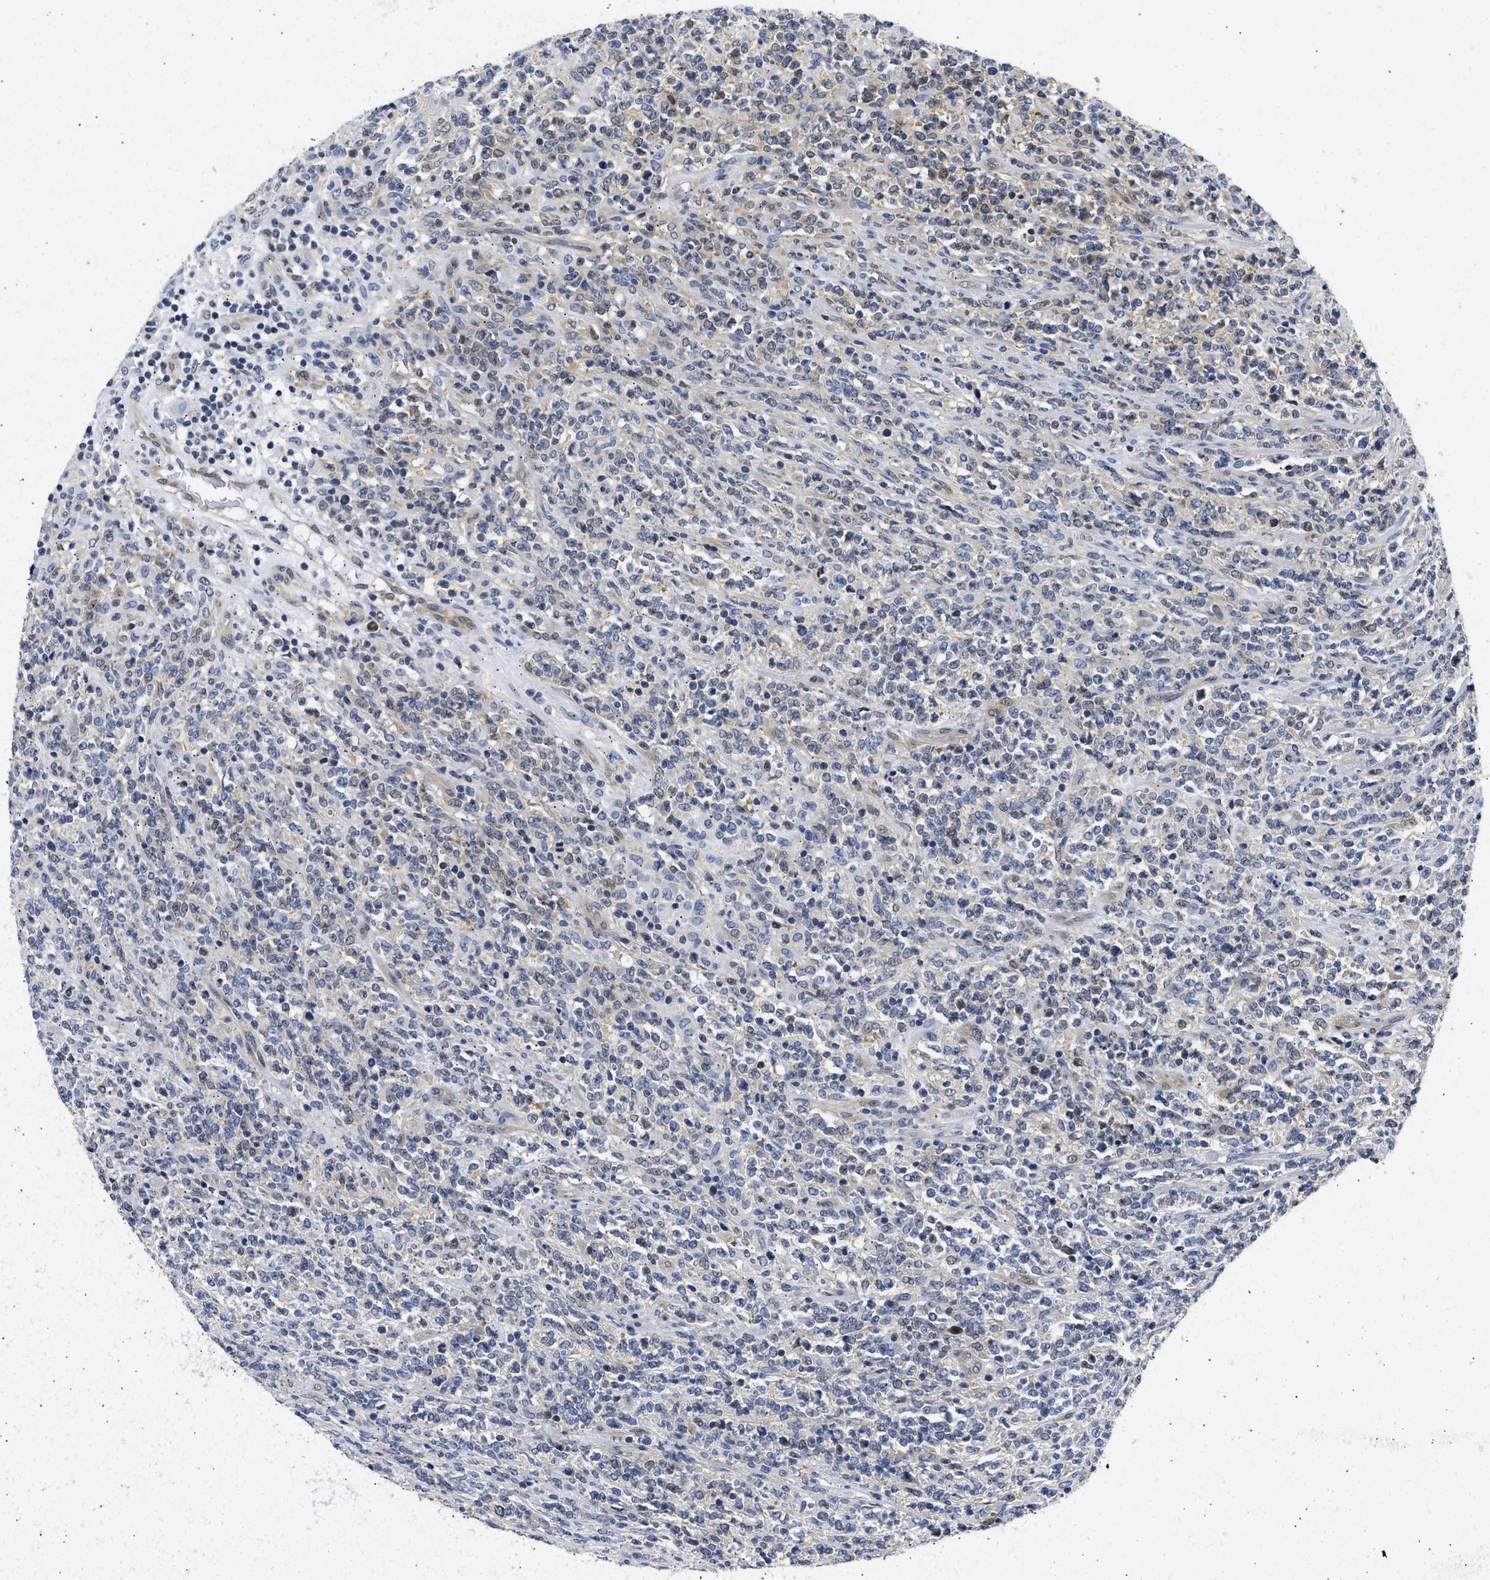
{"staining": {"intensity": "negative", "quantity": "none", "location": "none"}, "tissue": "lymphoma", "cell_type": "Tumor cells", "image_type": "cancer", "snomed": [{"axis": "morphology", "description": "Malignant lymphoma, non-Hodgkin's type, High grade"}, {"axis": "topography", "description": "Soft tissue"}], "caption": "The image reveals no staining of tumor cells in lymphoma.", "gene": "XPO5", "patient": {"sex": "male", "age": 18}}